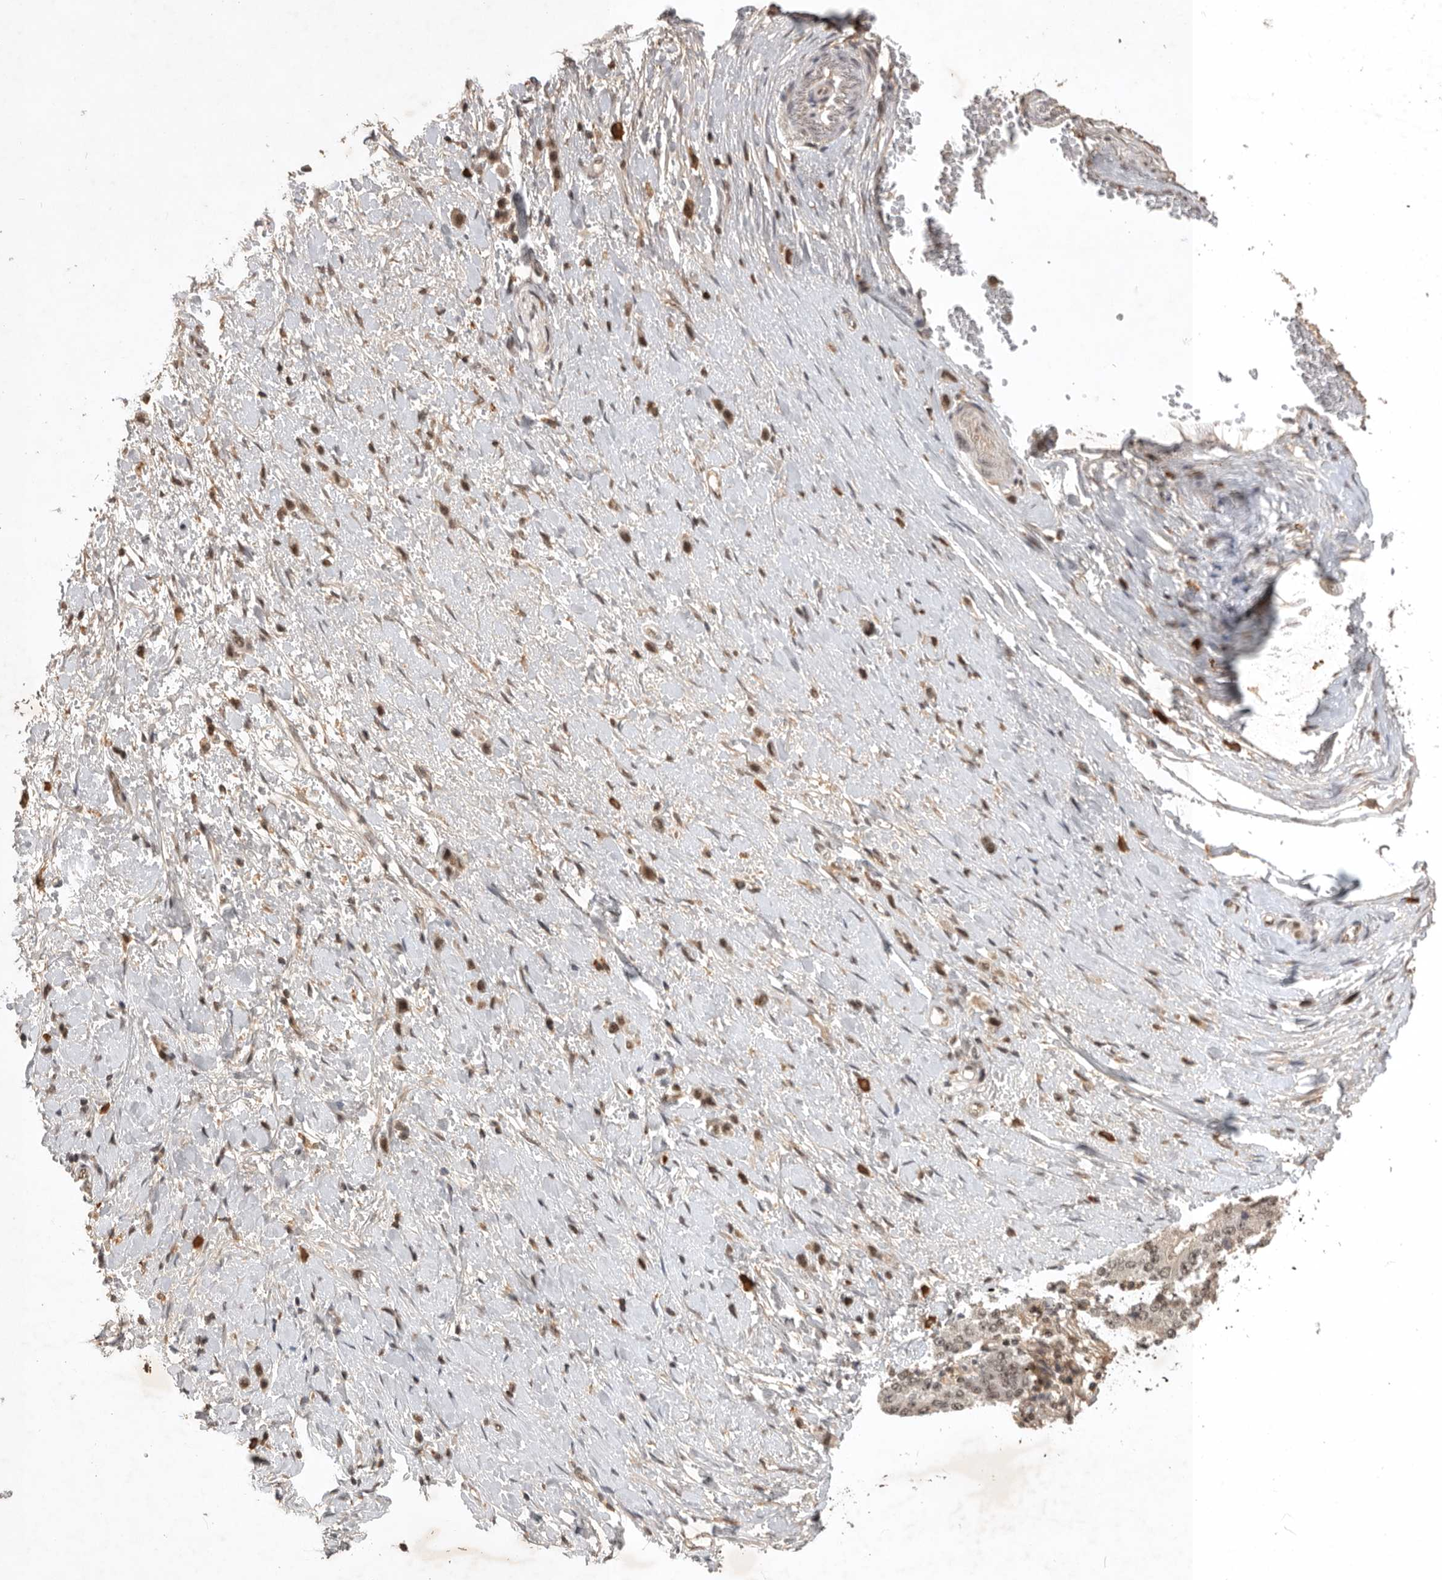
{"staining": {"intensity": "moderate", "quantity": ">75%", "location": "nuclear"}, "tissue": "stomach cancer", "cell_type": "Tumor cells", "image_type": "cancer", "snomed": [{"axis": "morphology", "description": "Adenocarcinoma, NOS"}, {"axis": "topography", "description": "Stomach"}], "caption": "Protein expression by immunohistochemistry demonstrates moderate nuclear staining in approximately >75% of tumor cells in stomach adenocarcinoma. (brown staining indicates protein expression, while blue staining denotes nuclei).", "gene": "CBLL1", "patient": {"sex": "female", "age": 65}}